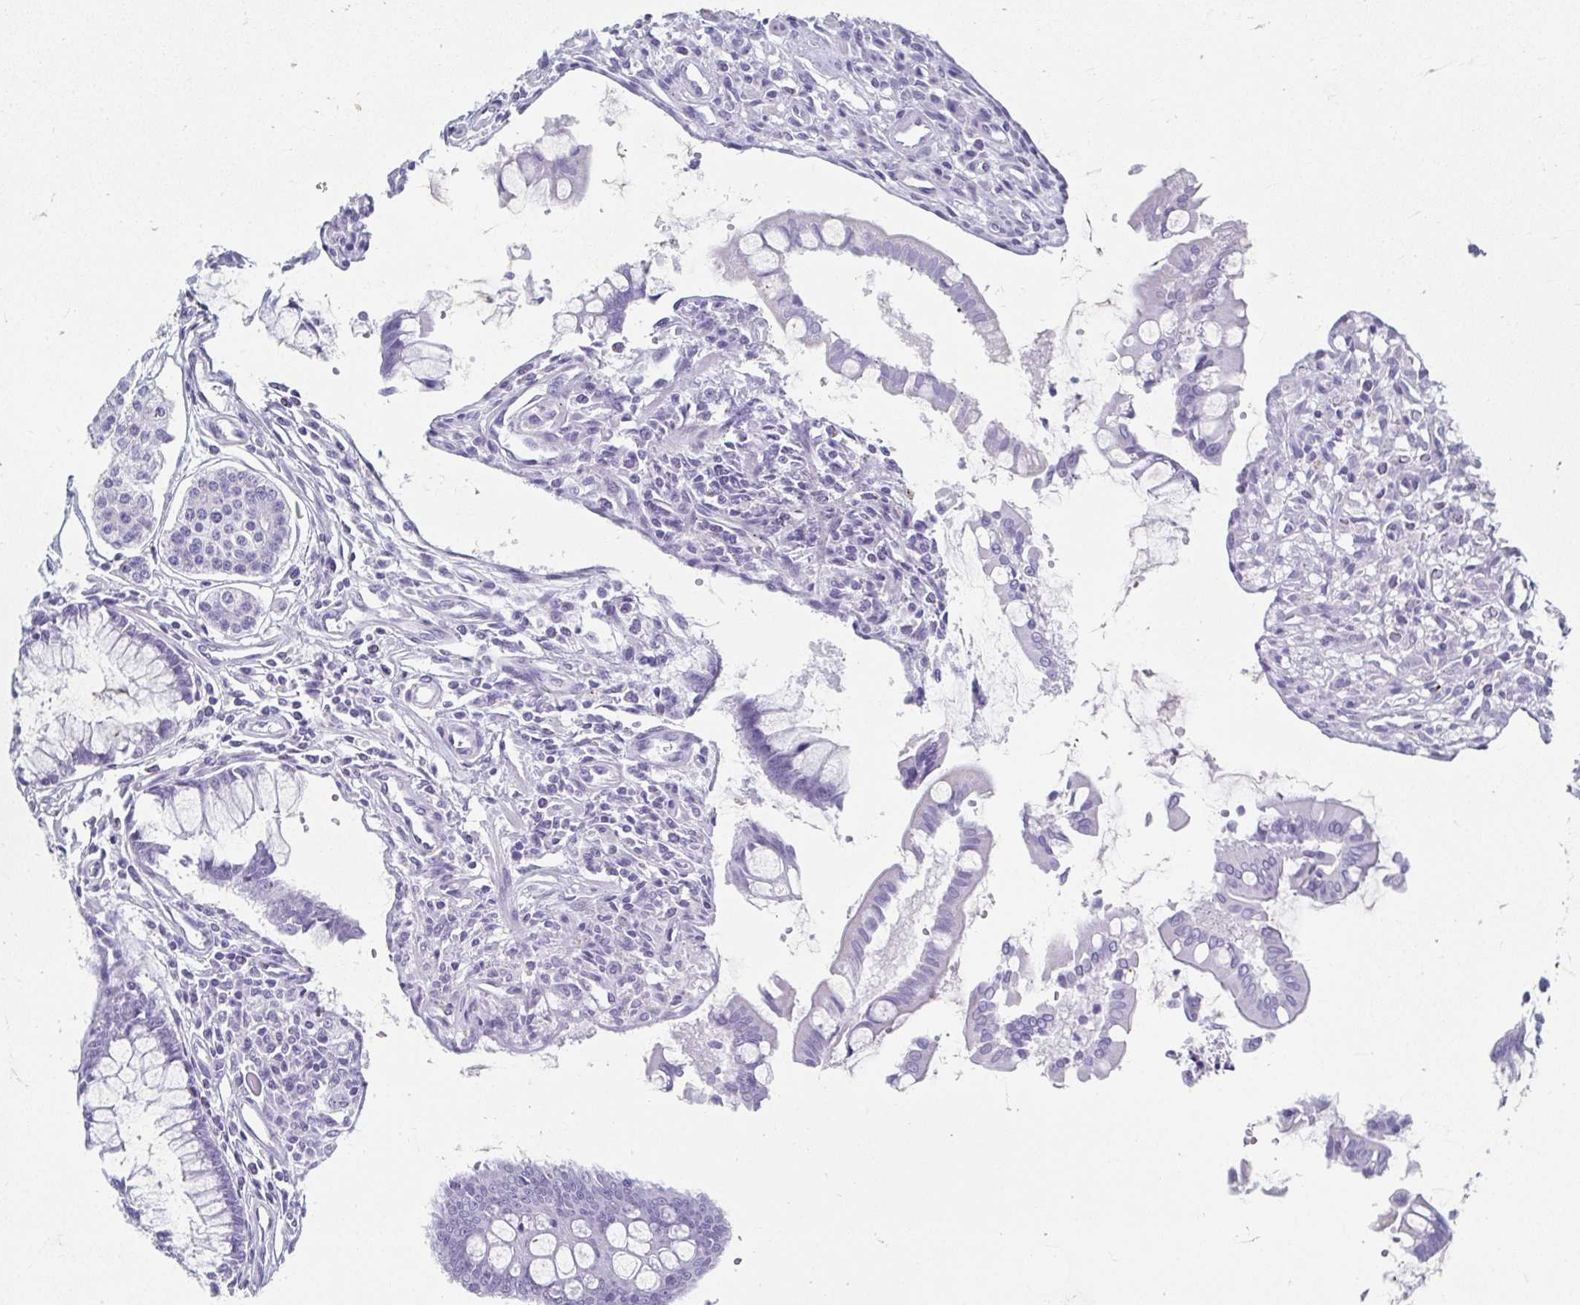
{"staining": {"intensity": "negative", "quantity": "none", "location": "none"}, "tissue": "carcinoid", "cell_type": "Tumor cells", "image_type": "cancer", "snomed": [{"axis": "morphology", "description": "Carcinoid, malignant, NOS"}, {"axis": "topography", "description": "Small intestine"}], "caption": "Immunohistochemistry (IHC) histopathology image of neoplastic tissue: human carcinoid stained with DAB demonstrates no significant protein staining in tumor cells.", "gene": "GHRL", "patient": {"sex": "female", "age": 65}}